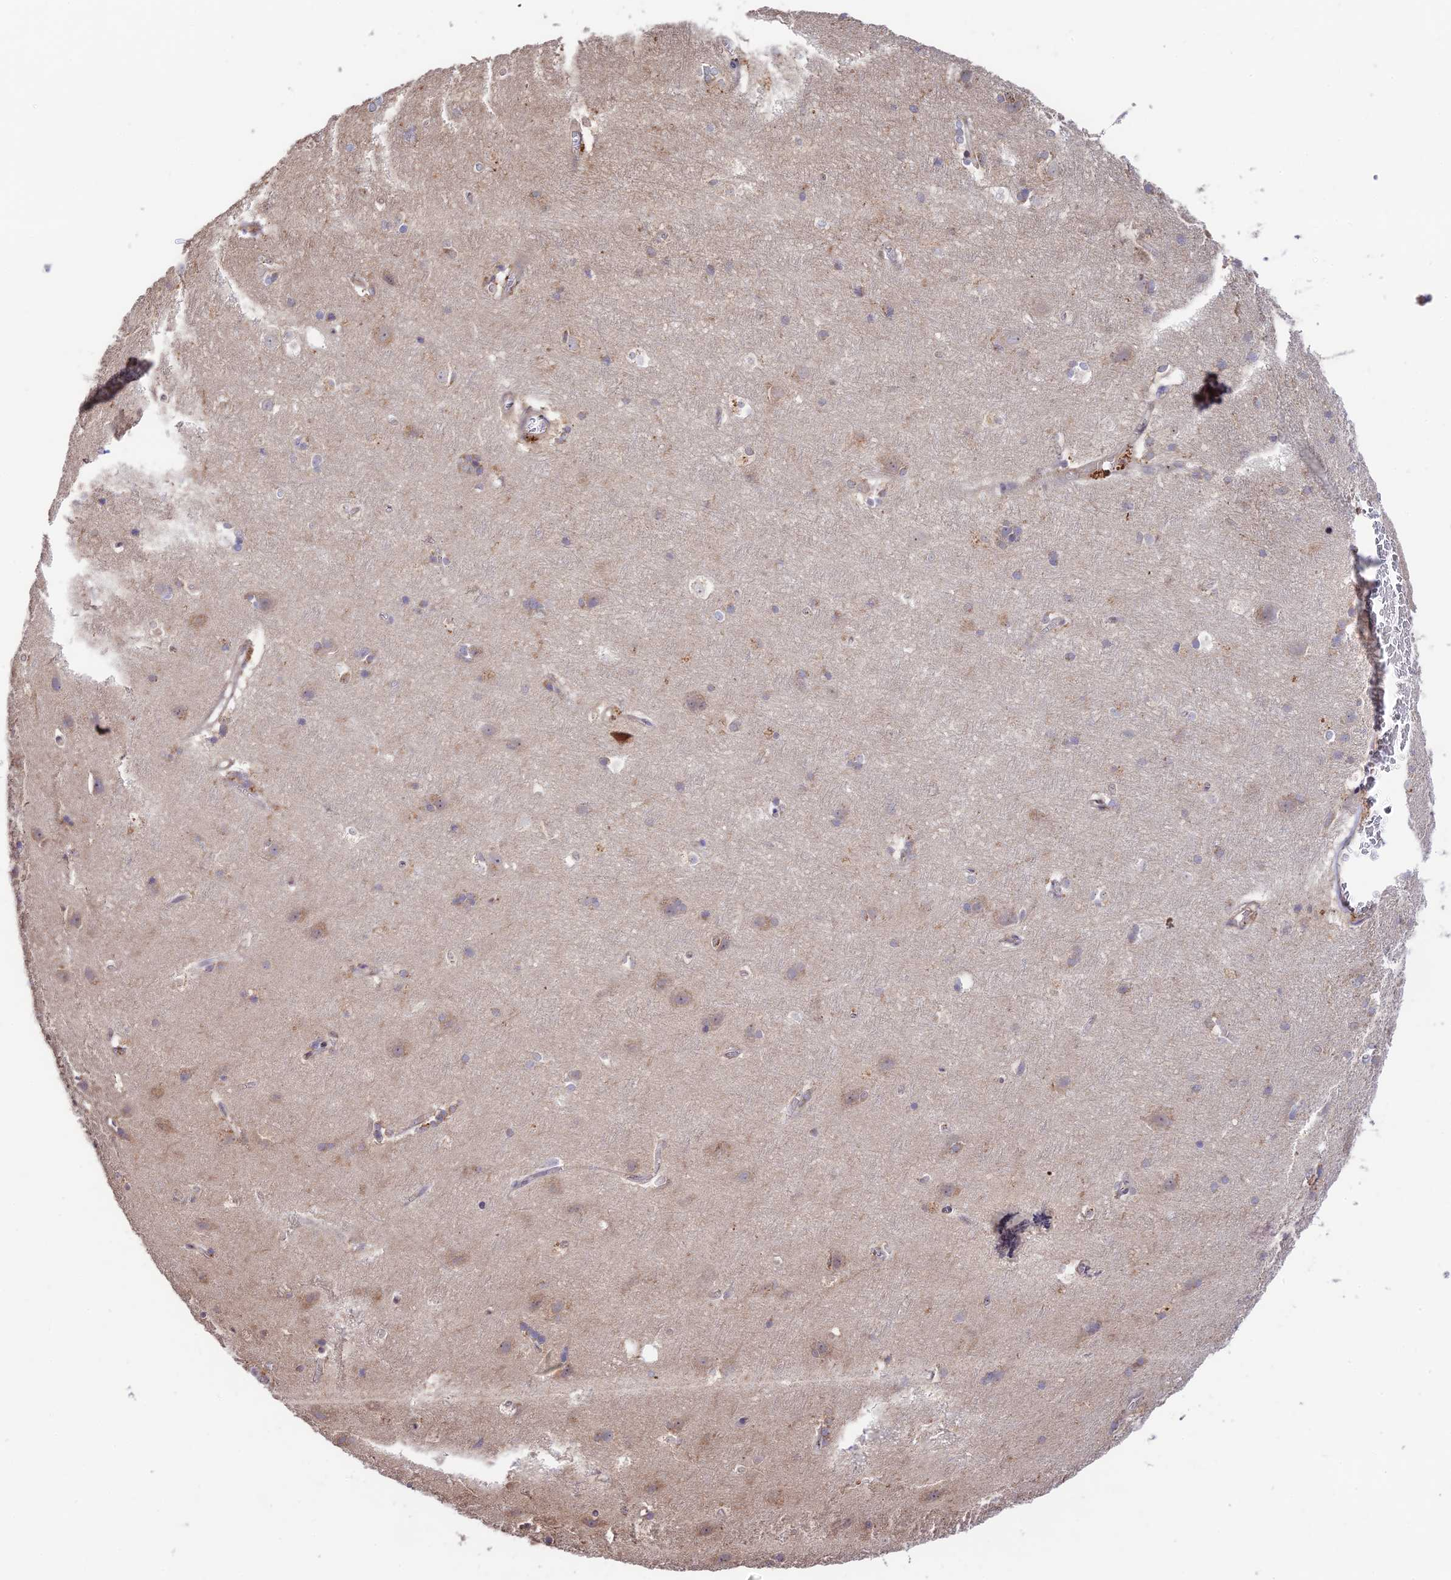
{"staining": {"intensity": "negative", "quantity": "none", "location": "none"}, "tissue": "cerebral cortex", "cell_type": "Endothelial cells", "image_type": "normal", "snomed": [{"axis": "morphology", "description": "Normal tissue, NOS"}, {"axis": "topography", "description": "Cerebral cortex"}], "caption": "Immunohistochemical staining of benign cerebral cortex demonstrates no significant positivity in endothelial cells. (Stains: DAB immunohistochemistry with hematoxylin counter stain, Microscopy: brightfield microscopy at high magnification).", "gene": "CLCF1", "patient": {"sex": "male", "age": 54}}